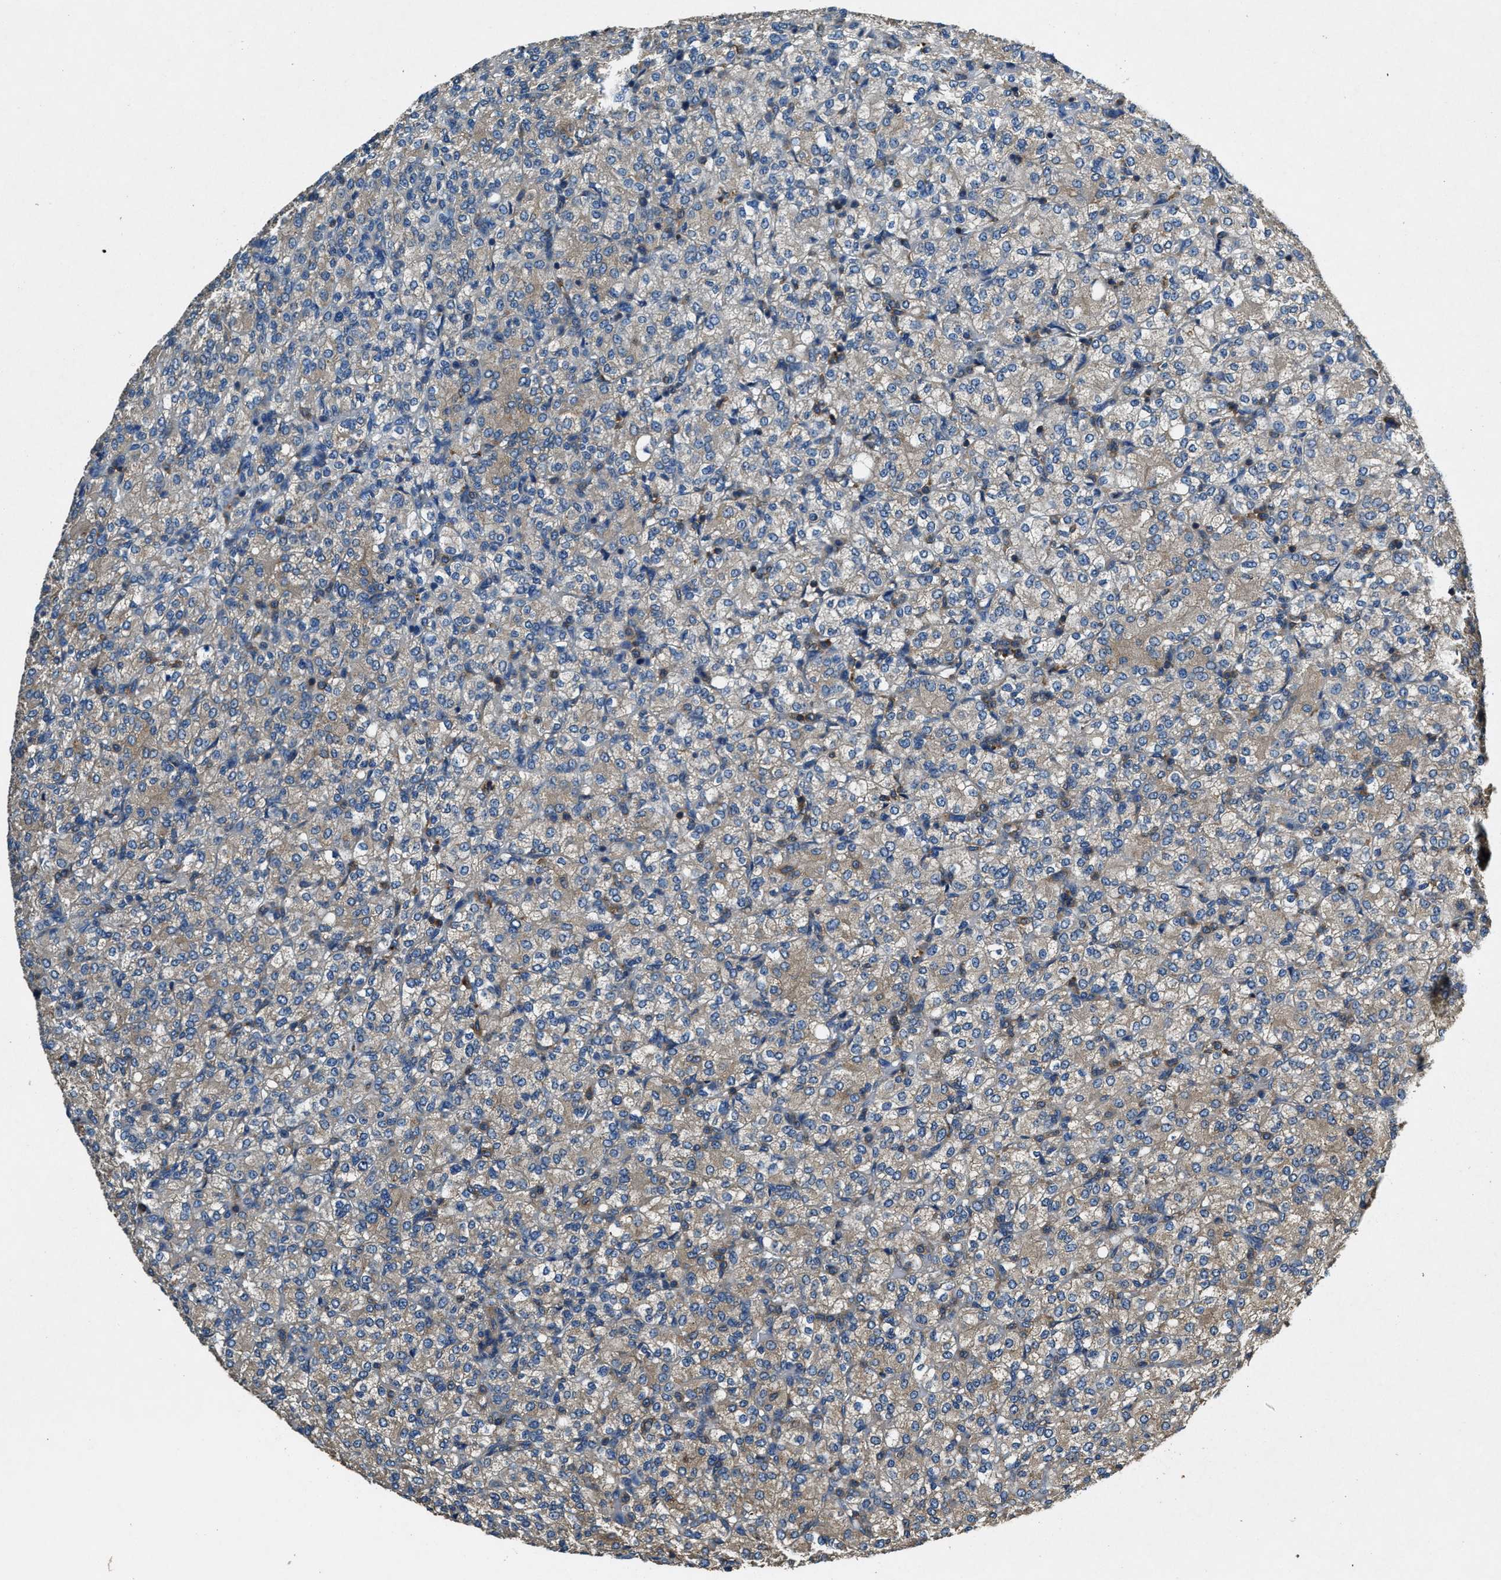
{"staining": {"intensity": "weak", "quantity": "<25%", "location": "cytoplasmic/membranous"}, "tissue": "renal cancer", "cell_type": "Tumor cells", "image_type": "cancer", "snomed": [{"axis": "morphology", "description": "Adenocarcinoma, NOS"}, {"axis": "topography", "description": "Kidney"}], "caption": "Image shows no protein positivity in tumor cells of adenocarcinoma (renal) tissue.", "gene": "BLOC1S1", "patient": {"sex": "male", "age": 77}}